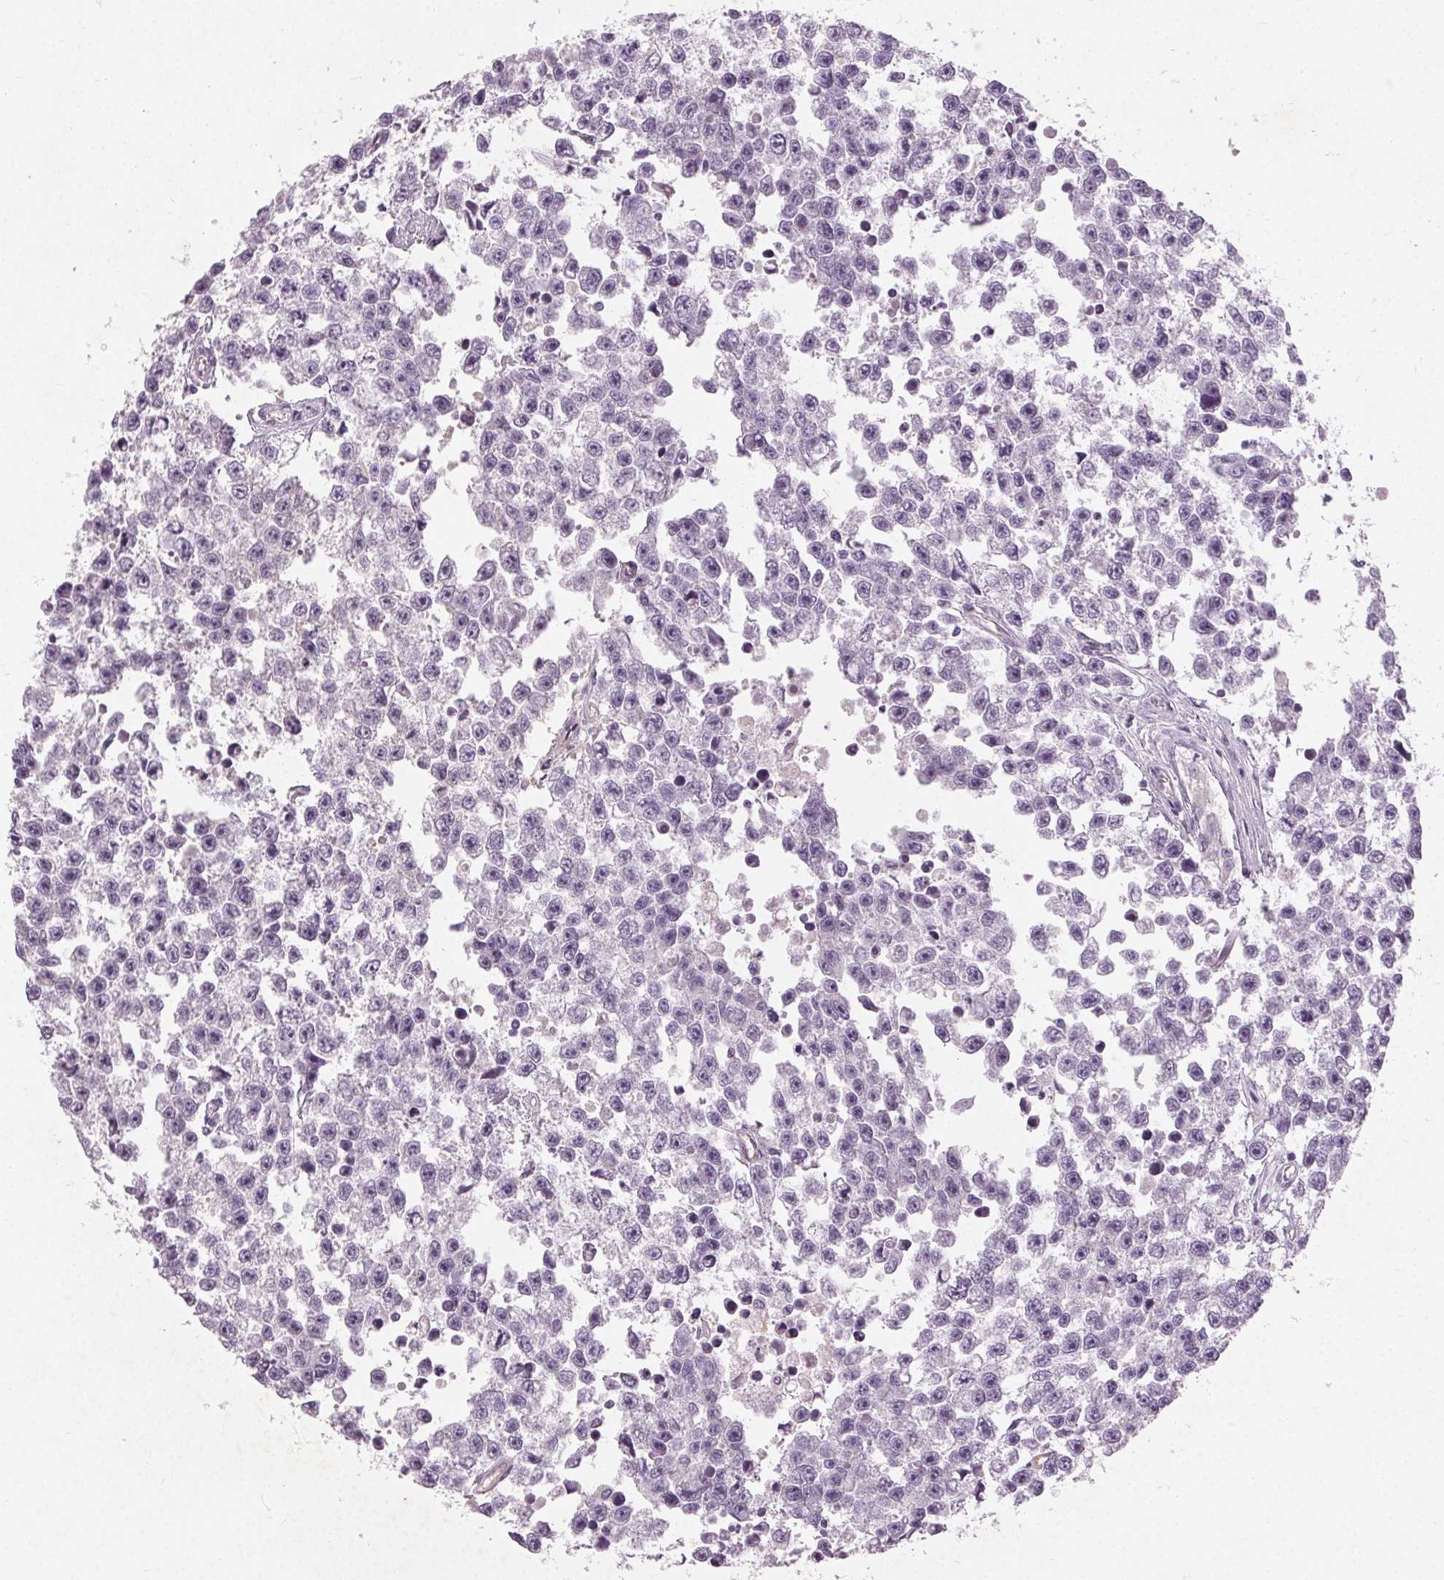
{"staining": {"intensity": "negative", "quantity": "none", "location": "none"}, "tissue": "testis cancer", "cell_type": "Tumor cells", "image_type": "cancer", "snomed": [{"axis": "morphology", "description": "Seminoma, NOS"}, {"axis": "topography", "description": "Testis"}], "caption": "Immunohistochemical staining of human testis cancer demonstrates no significant expression in tumor cells.", "gene": "CLTRN", "patient": {"sex": "male", "age": 26}}